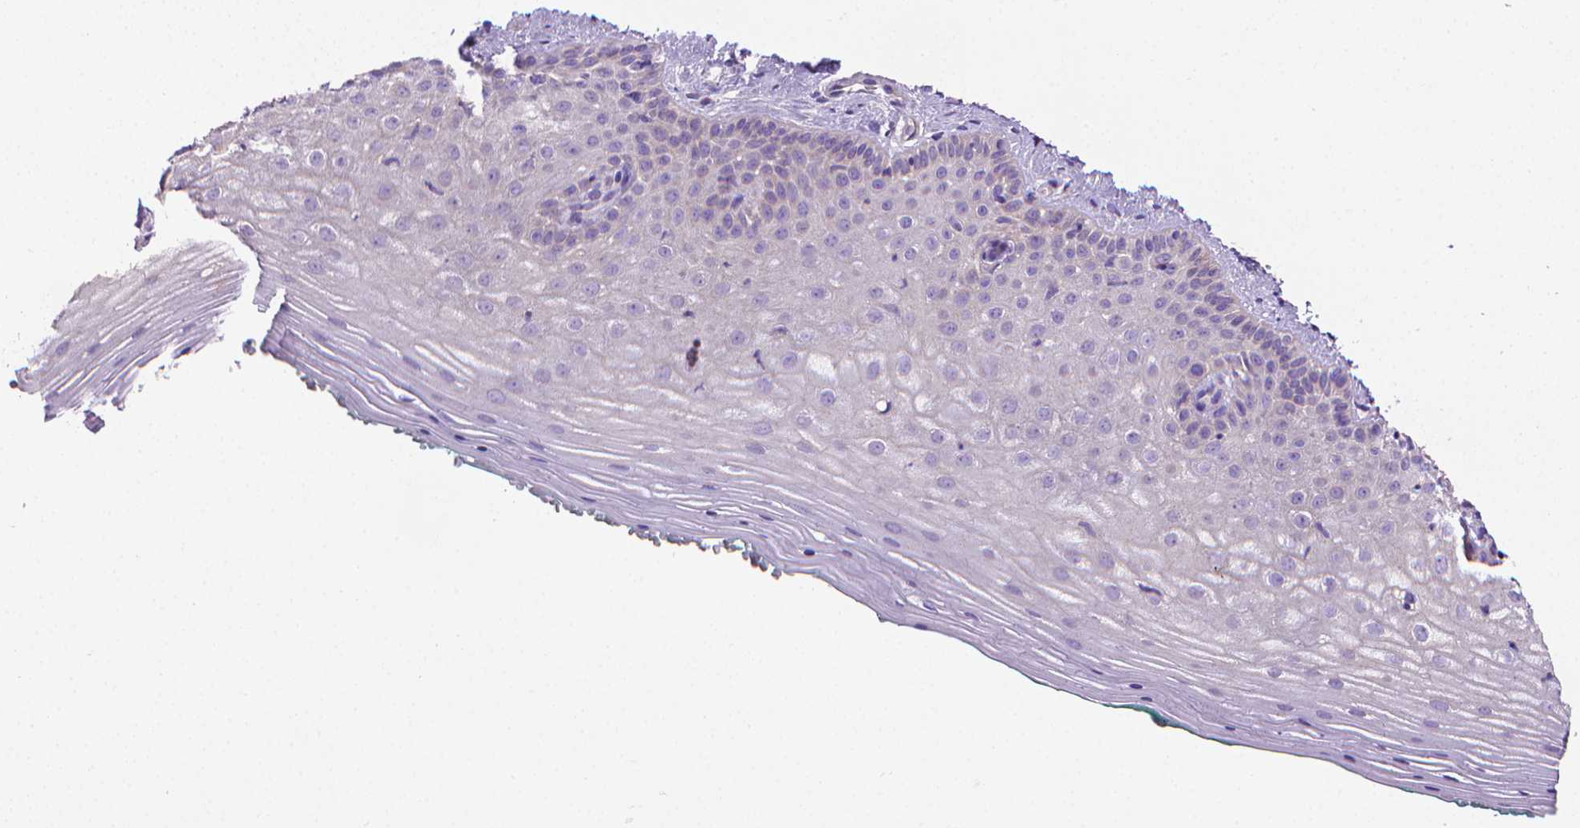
{"staining": {"intensity": "negative", "quantity": "none", "location": "none"}, "tissue": "vagina", "cell_type": "Squamous epithelial cells", "image_type": "normal", "snomed": [{"axis": "morphology", "description": "Normal tissue, NOS"}, {"axis": "topography", "description": "Vagina"}], "caption": "IHC image of unremarkable vagina: human vagina stained with DAB exhibits no significant protein expression in squamous epithelial cells.", "gene": "SLC51B", "patient": {"sex": "female", "age": 45}}